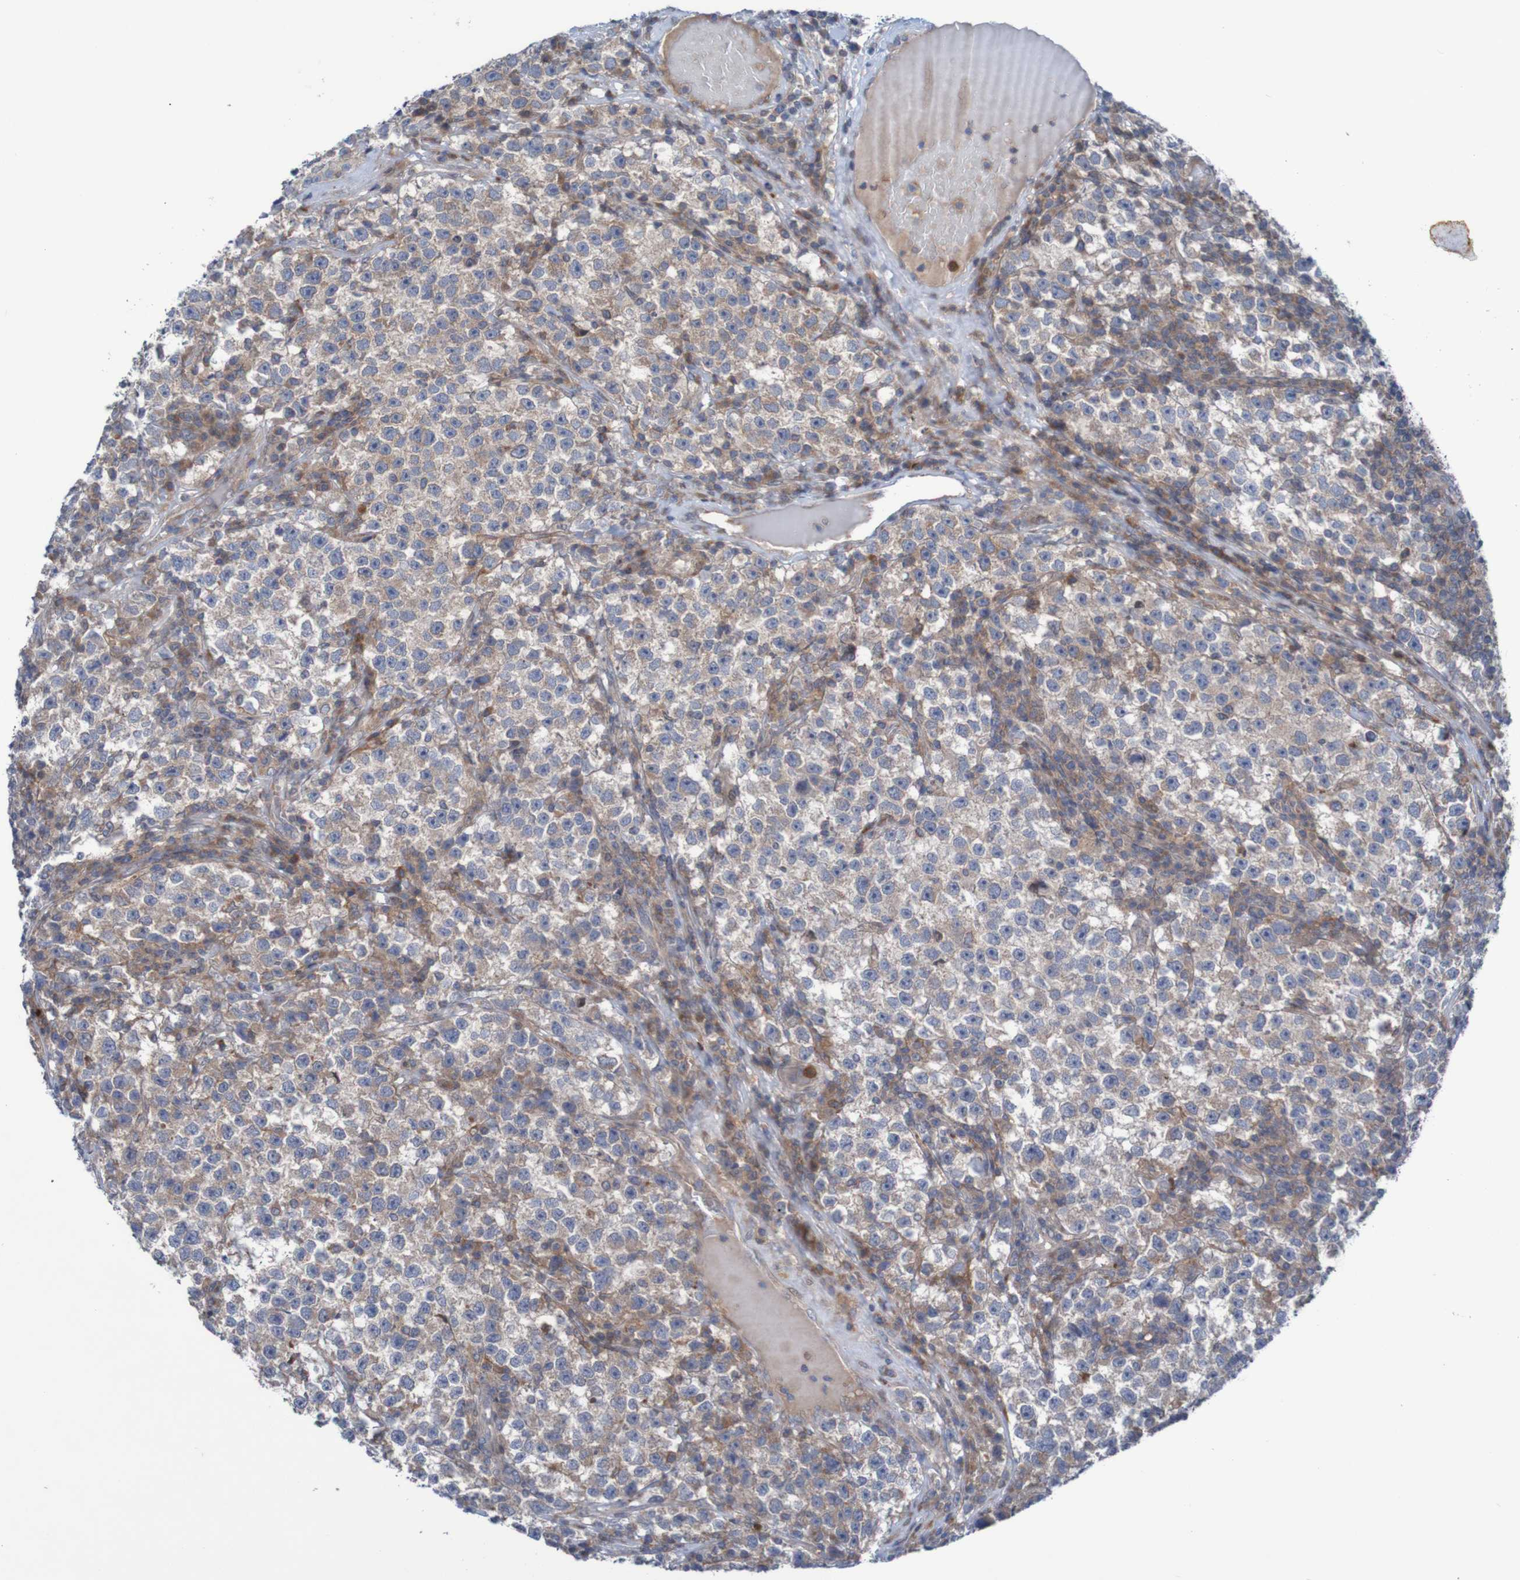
{"staining": {"intensity": "weak", "quantity": "25%-75%", "location": "cytoplasmic/membranous"}, "tissue": "testis cancer", "cell_type": "Tumor cells", "image_type": "cancer", "snomed": [{"axis": "morphology", "description": "Seminoma, NOS"}, {"axis": "topography", "description": "Testis"}], "caption": "Human testis seminoma stained with a brown dye displays weak cytoplasmic/membranous positive positivity in approximately 25%-75% of tumor cells.", "gene": "ANGPT4", "patient": {"sex": "male", "age": 22}}